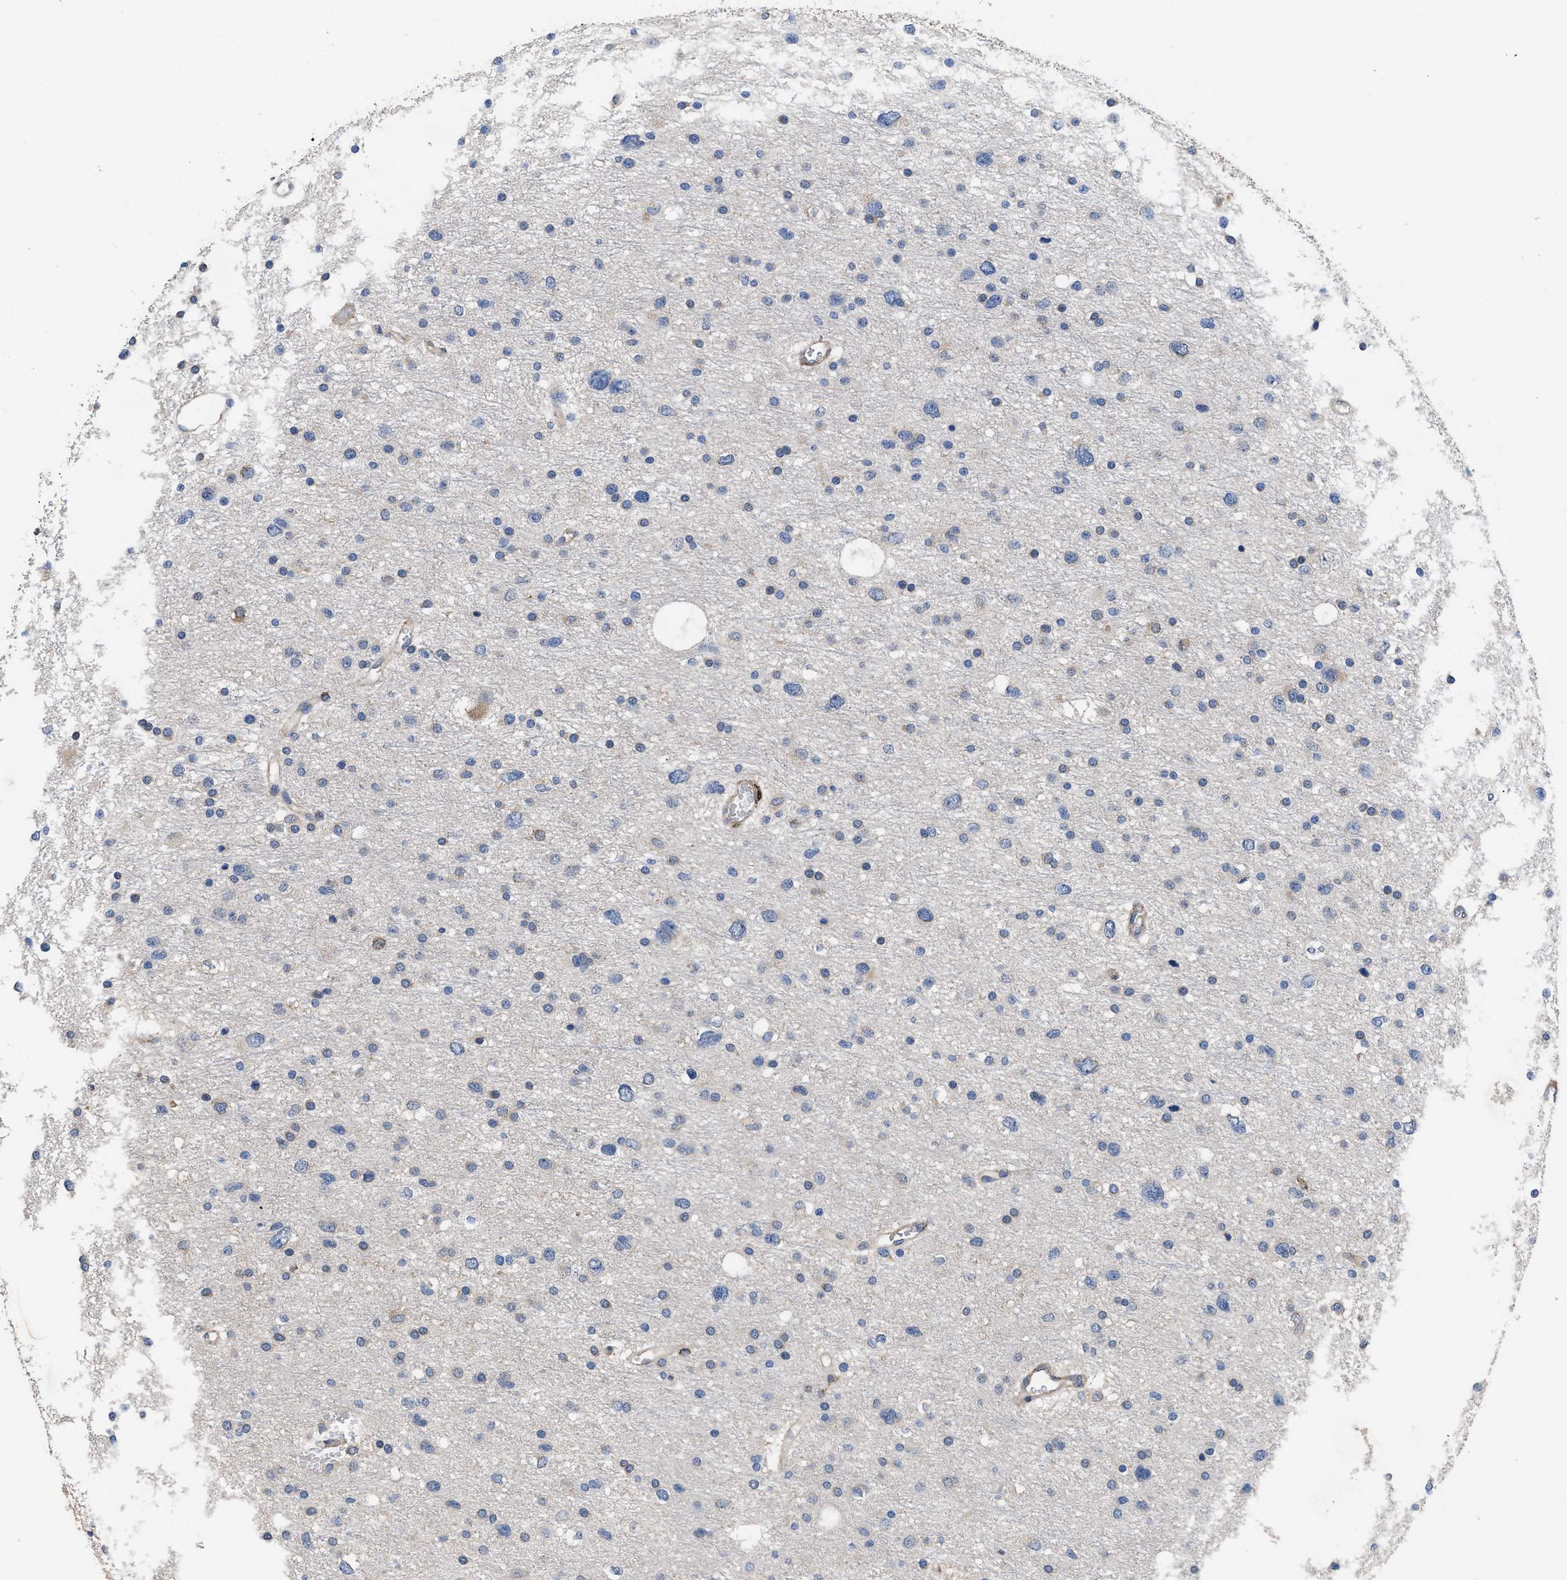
{"staining": {"intensity": "negative", "quantity": "none", "location": "none"}, "tissue": "glioma", "cell_type": "Tumor cells", "image_type": "cancer", "snomed": [{"axis": "morphology", "description": "Glioma, malignant, Low grade"}, {"axis": "topography", "description": "Brain"}], "caption": "Immunohistochemistry micrograph of neoplastic tissue: malignant glioma (low-grade) stained with DAB shows no significant protein positivity in tumor cells.", "gene": "SQLE", "patient": {"sex": "female", "age": 37}}